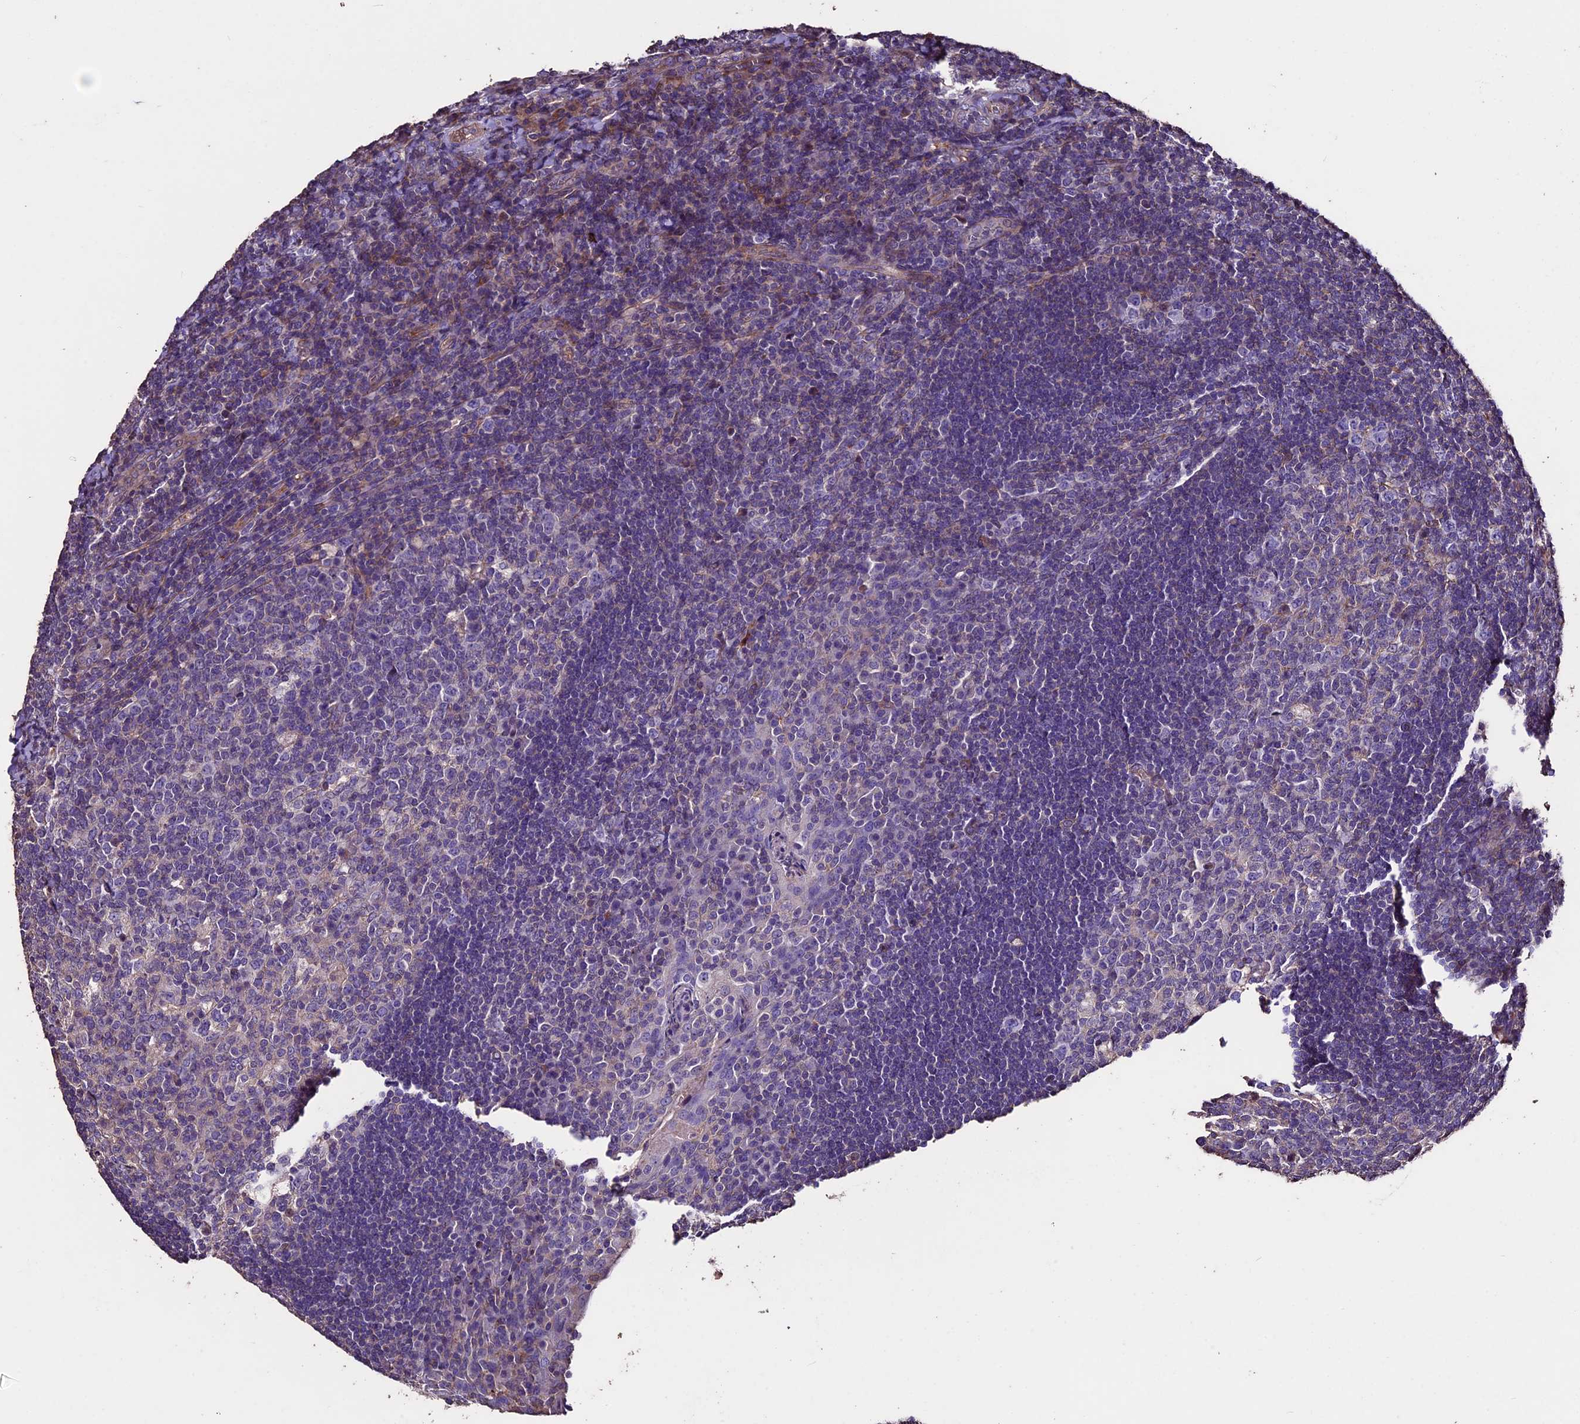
{"staining": {"intensity": "negative", "quantity": "none", "location": "none"}, "tissue": "tonsil", "cell_type": "Germinal center cells", "image_type": "normal", "snomed": [{"axis": "morphology", "description": "Normal tissue, NOS"}, {"axis": "topography", "description": "Tonsil"}], "caption": "This is an immunohistochemistry micrograph of unremarkable tonsil. There is no staining in germinal center cells.", "gene": "USB1", "patient": {"sex": "male", "age": 17}}